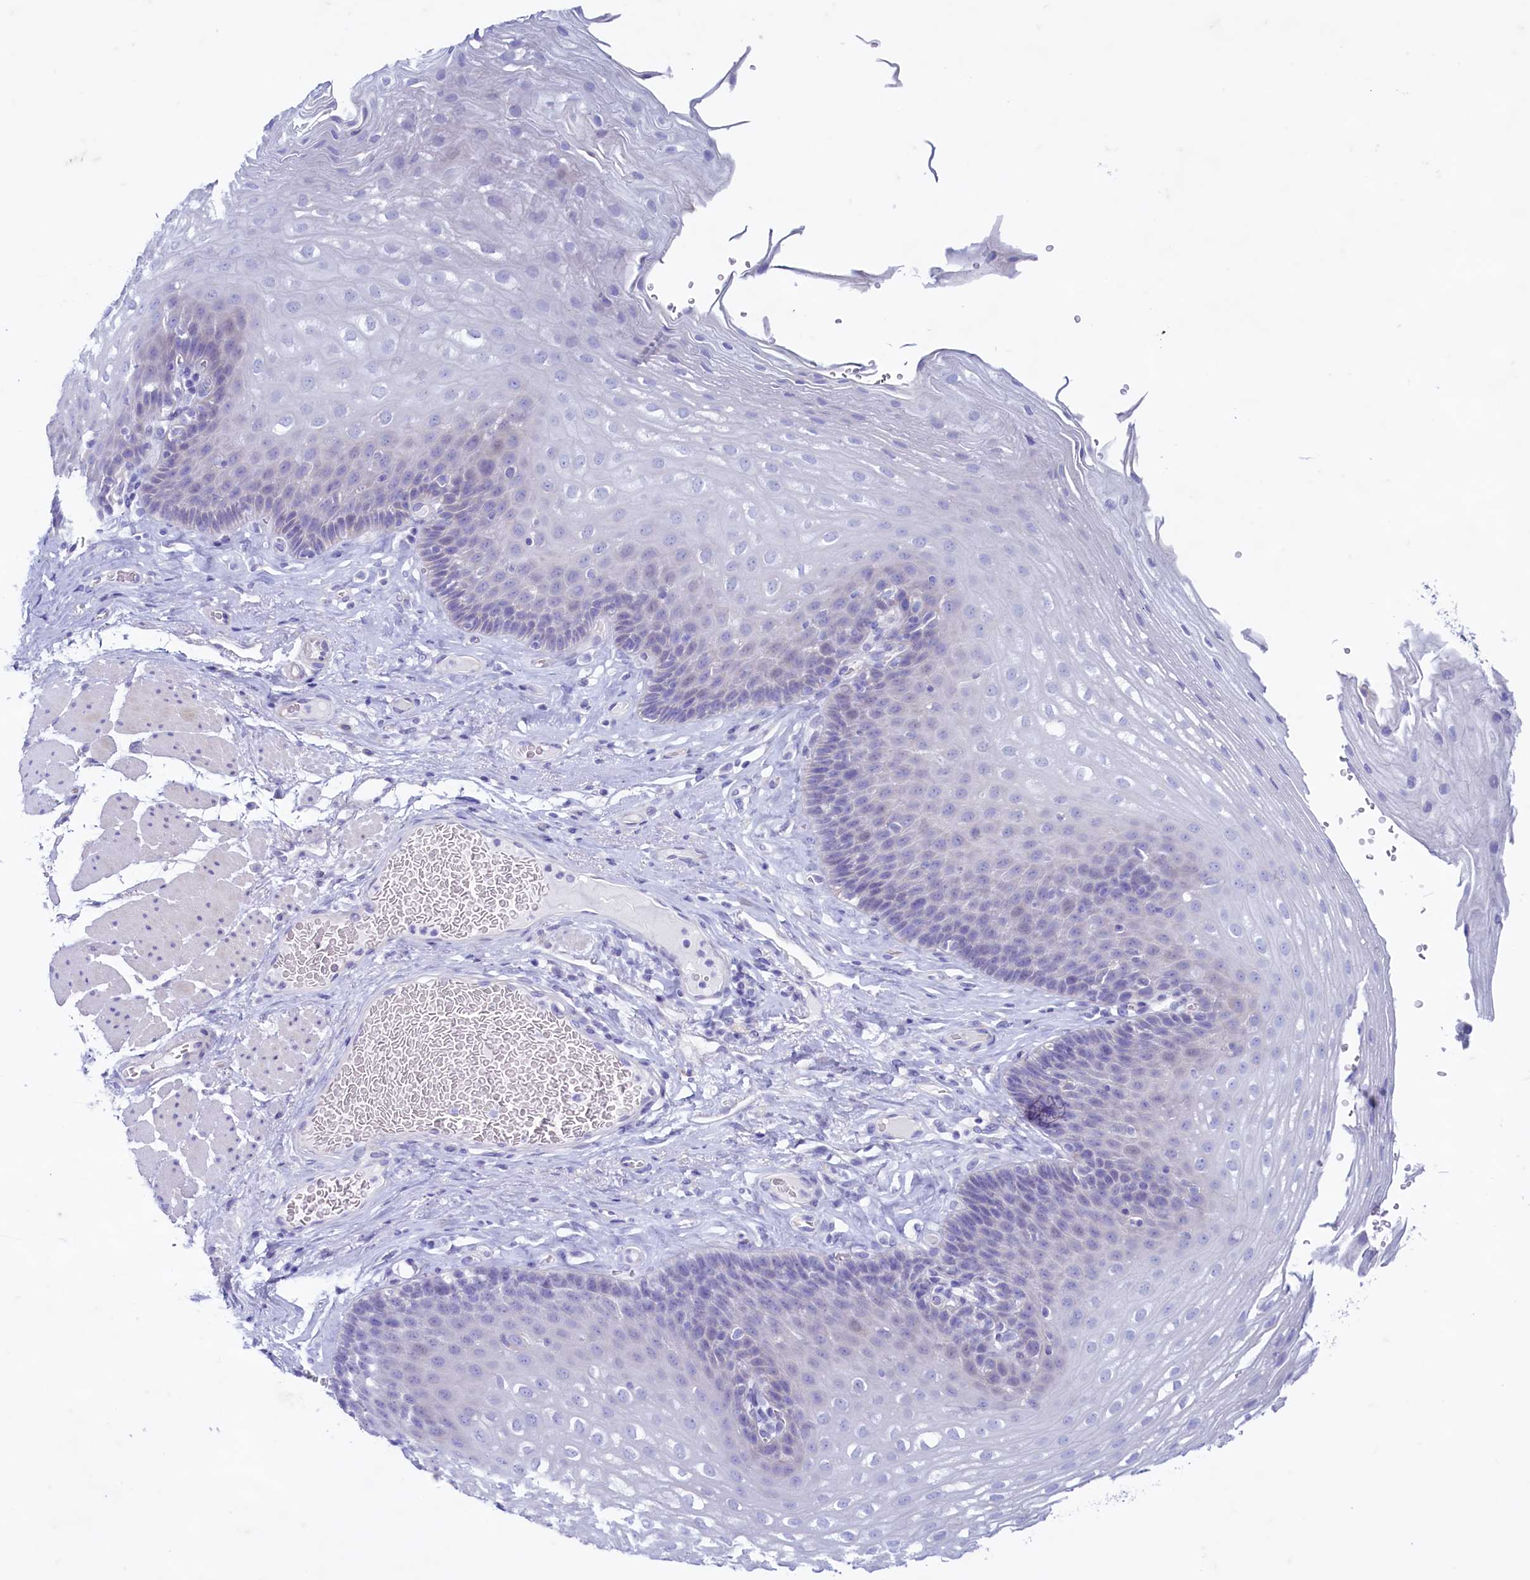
{"staining": {"intensity": "negative", "quantity": "none", "location": "none"}, "tissue": "esophagus", "cell_type": "Squamous epithelial cells", "image_type": "normal", "snomed": [{"axis": "morphology", "description": "Normal tissue, NOS"}, {"axis": "topography", "description": "Esophagus"}], "caption": "There is no significant positivity in squamous epithelial cells of esophagus.", "gene": "MAP1LC3A", "patient": {"sex": "female", "age": 66}}